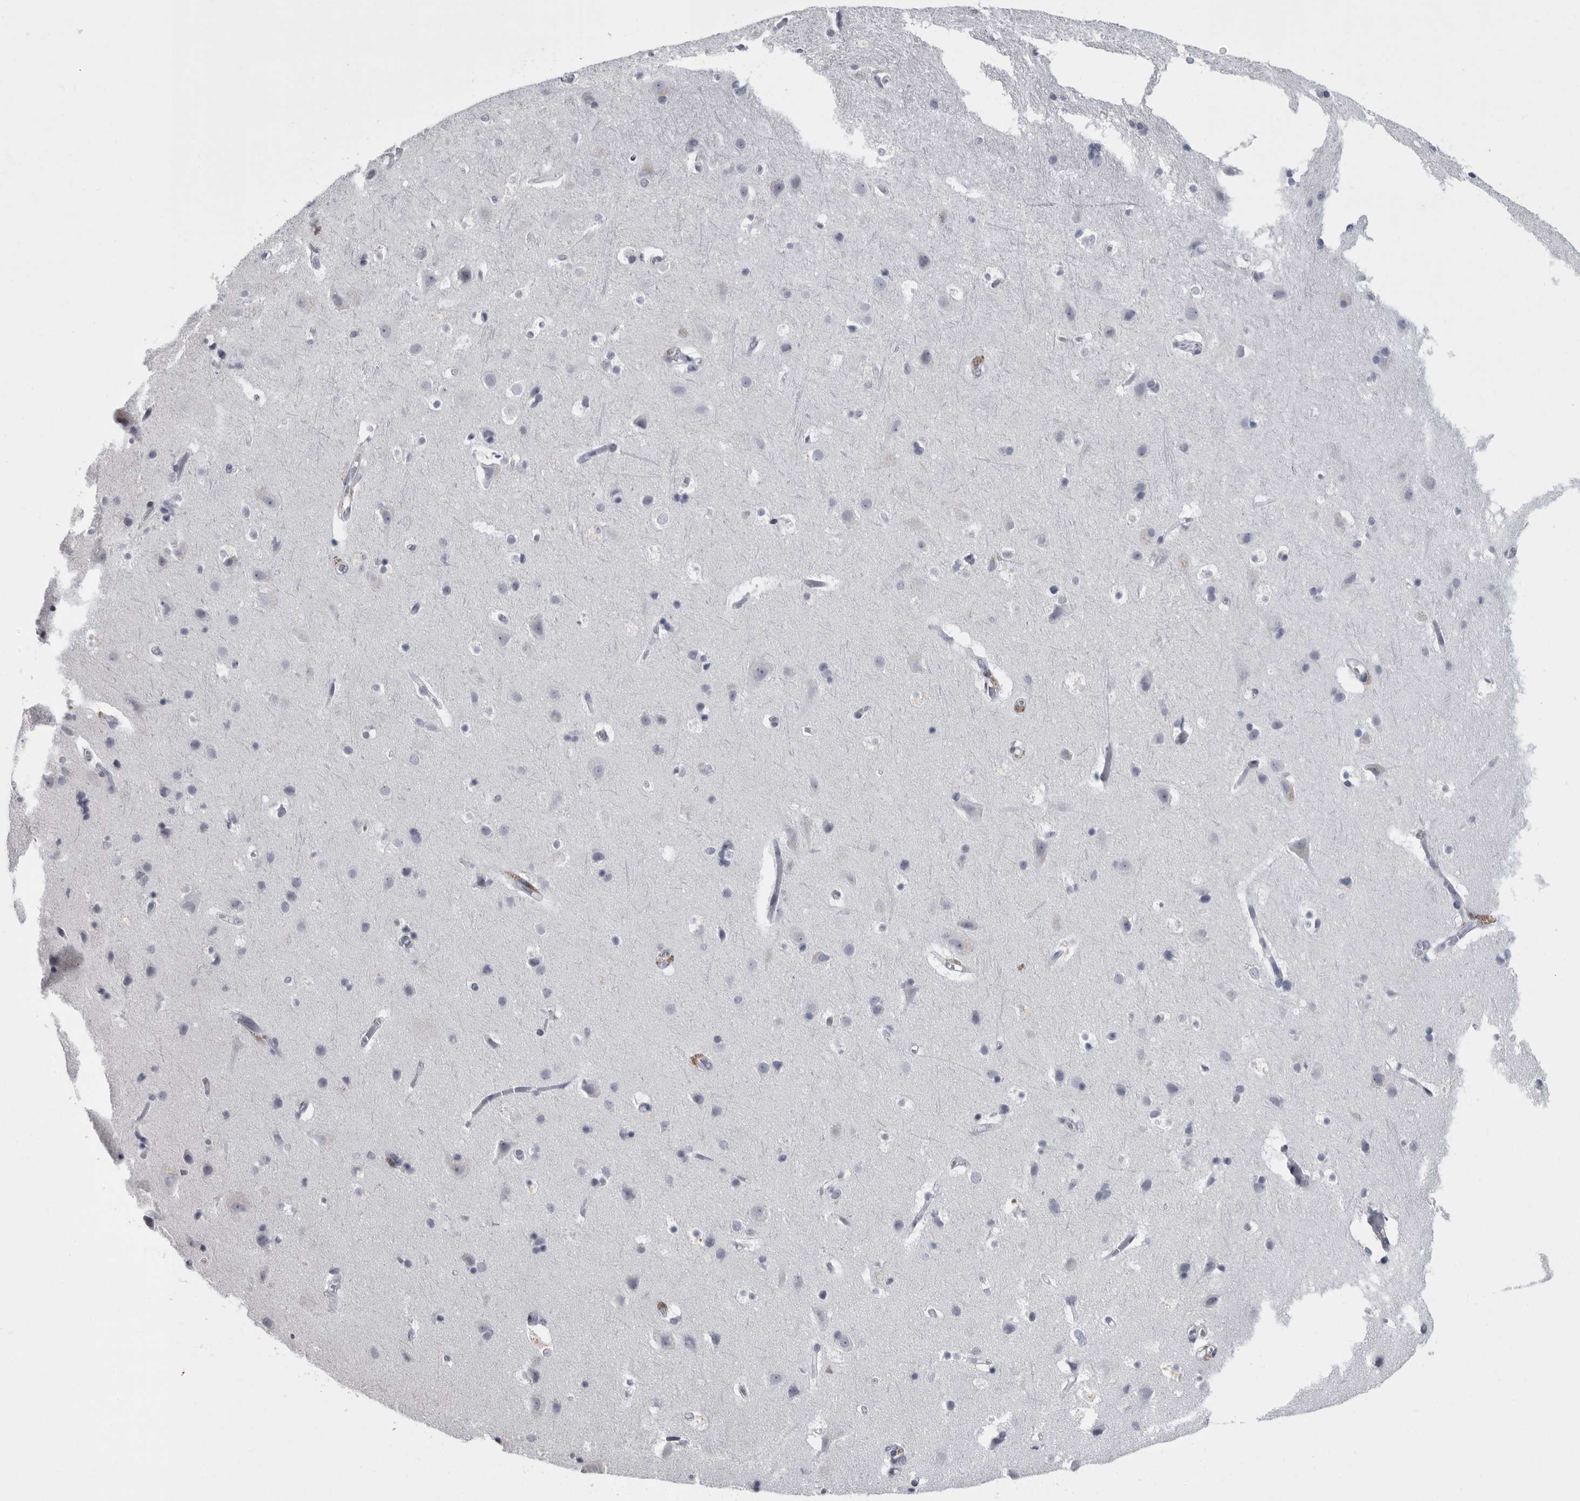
{"staining": {"intensity": "negative", "quantity": "none", "location": "none"}, "tissue": "cerebral cortex", "cell_type": "Endothelial cells", "image_type": "normal", "snomed": [{"axis": "morphology", "description": "Normal tissue, NOS"}, {"axis": "topography", "description": "Cerebral cortex"}], "caption": "Protein analysis of benign cerebral cortex exhibits no significant staining in endothelial cells. (IHC, brightfield microscopy, high magnification).", "gene": "SLC25A39", "patient": {"sex": "male", "age": 54}}